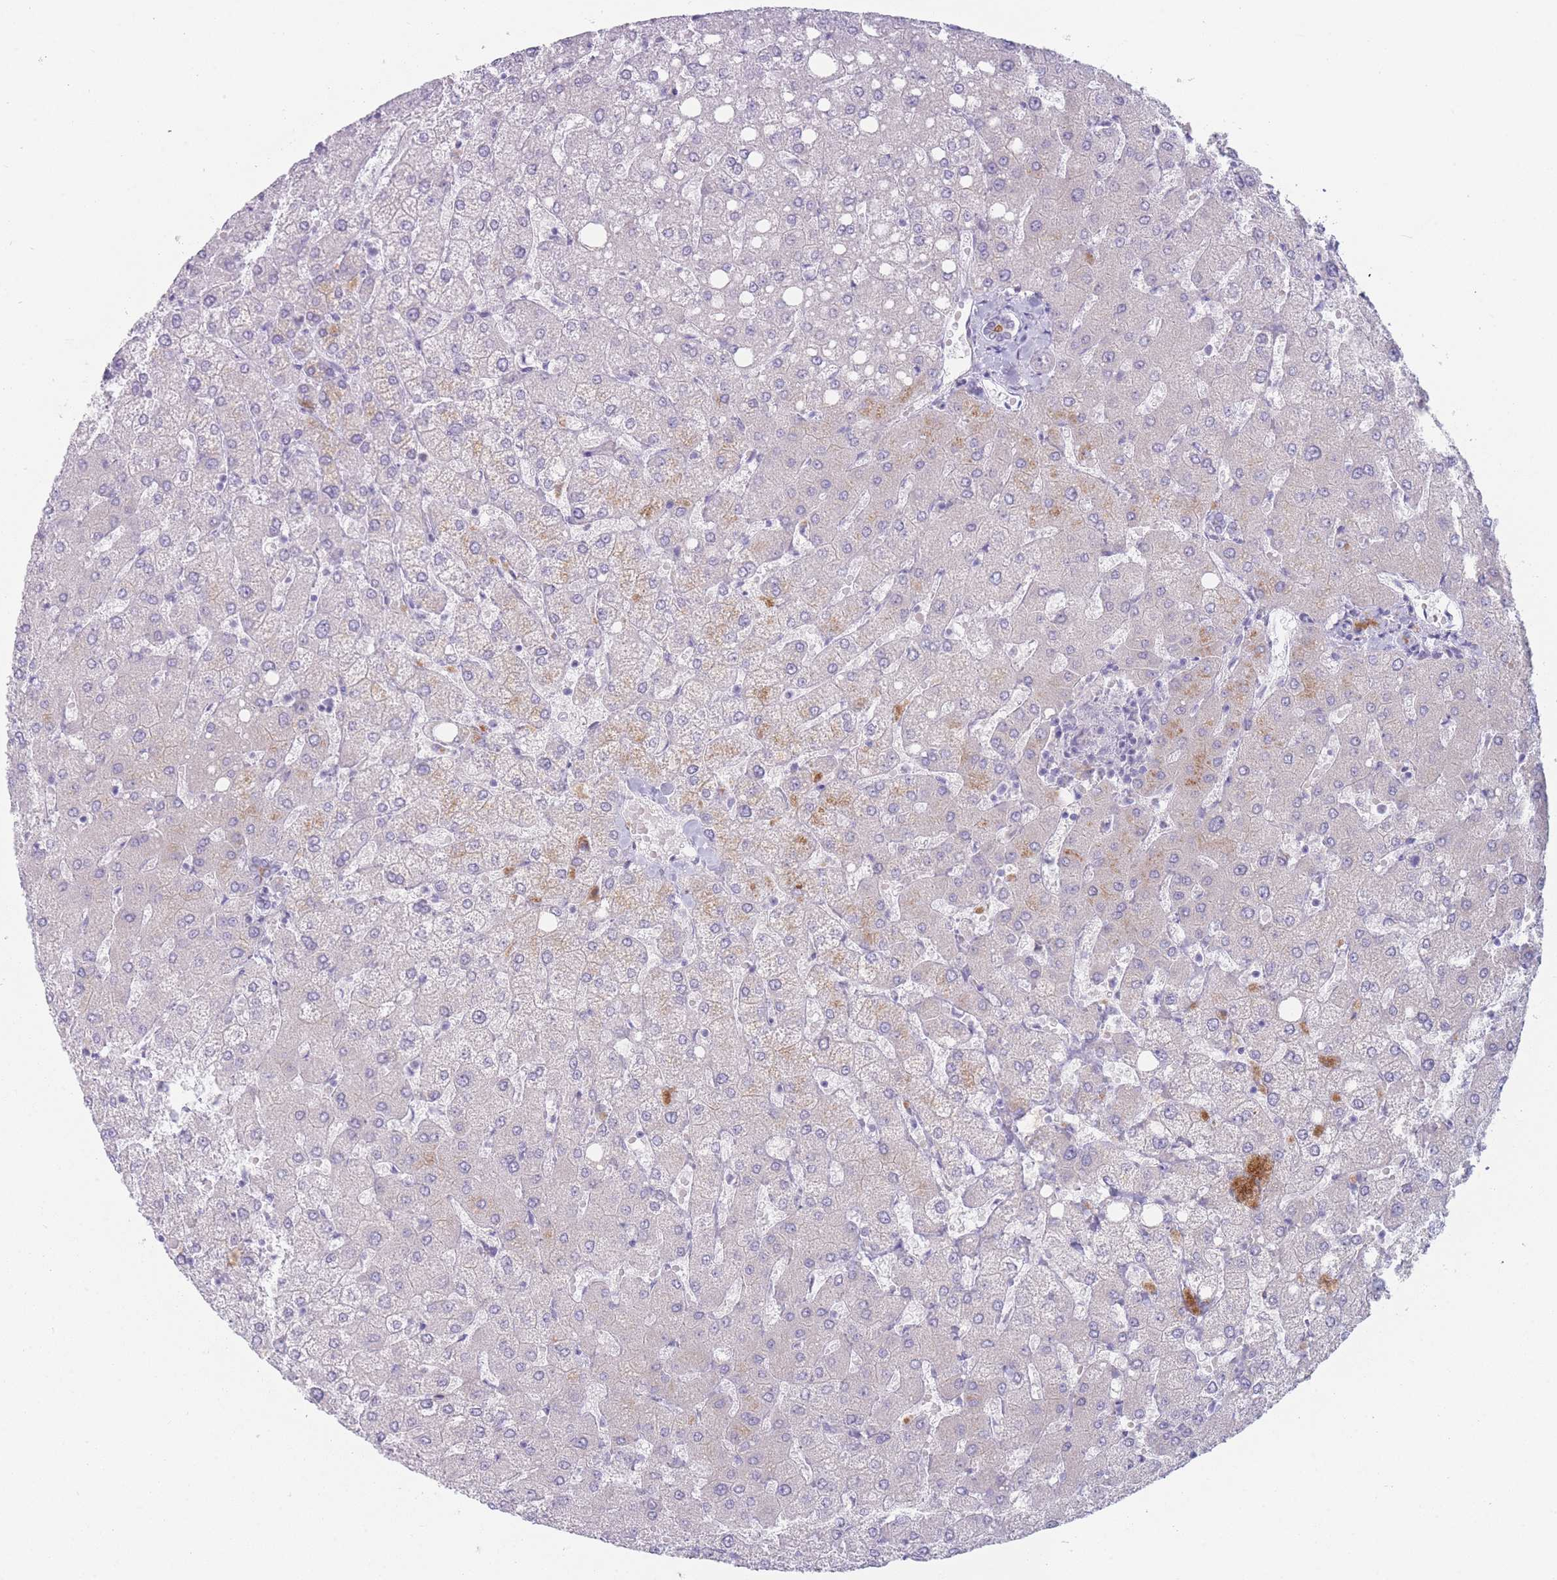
{"staining": {"intensity": "negative", "quantity": "none", "location": "none"}, "tissue": "liver", "cell_type": "Cholangiocytes", "image_type": "normal", "snomed": [{"axis": "morphology", "description": "Normal tissue, NOS"}, {"axis": "topography", "description": "Liver"}], "caption": "Cholangiocytes show no significant positivity in unremarkable liver. (Brightfield microscopy of DAB IHC at high magnification).", "gene": "IFNA10", "patient": {"sex": "female", "age": 54}}